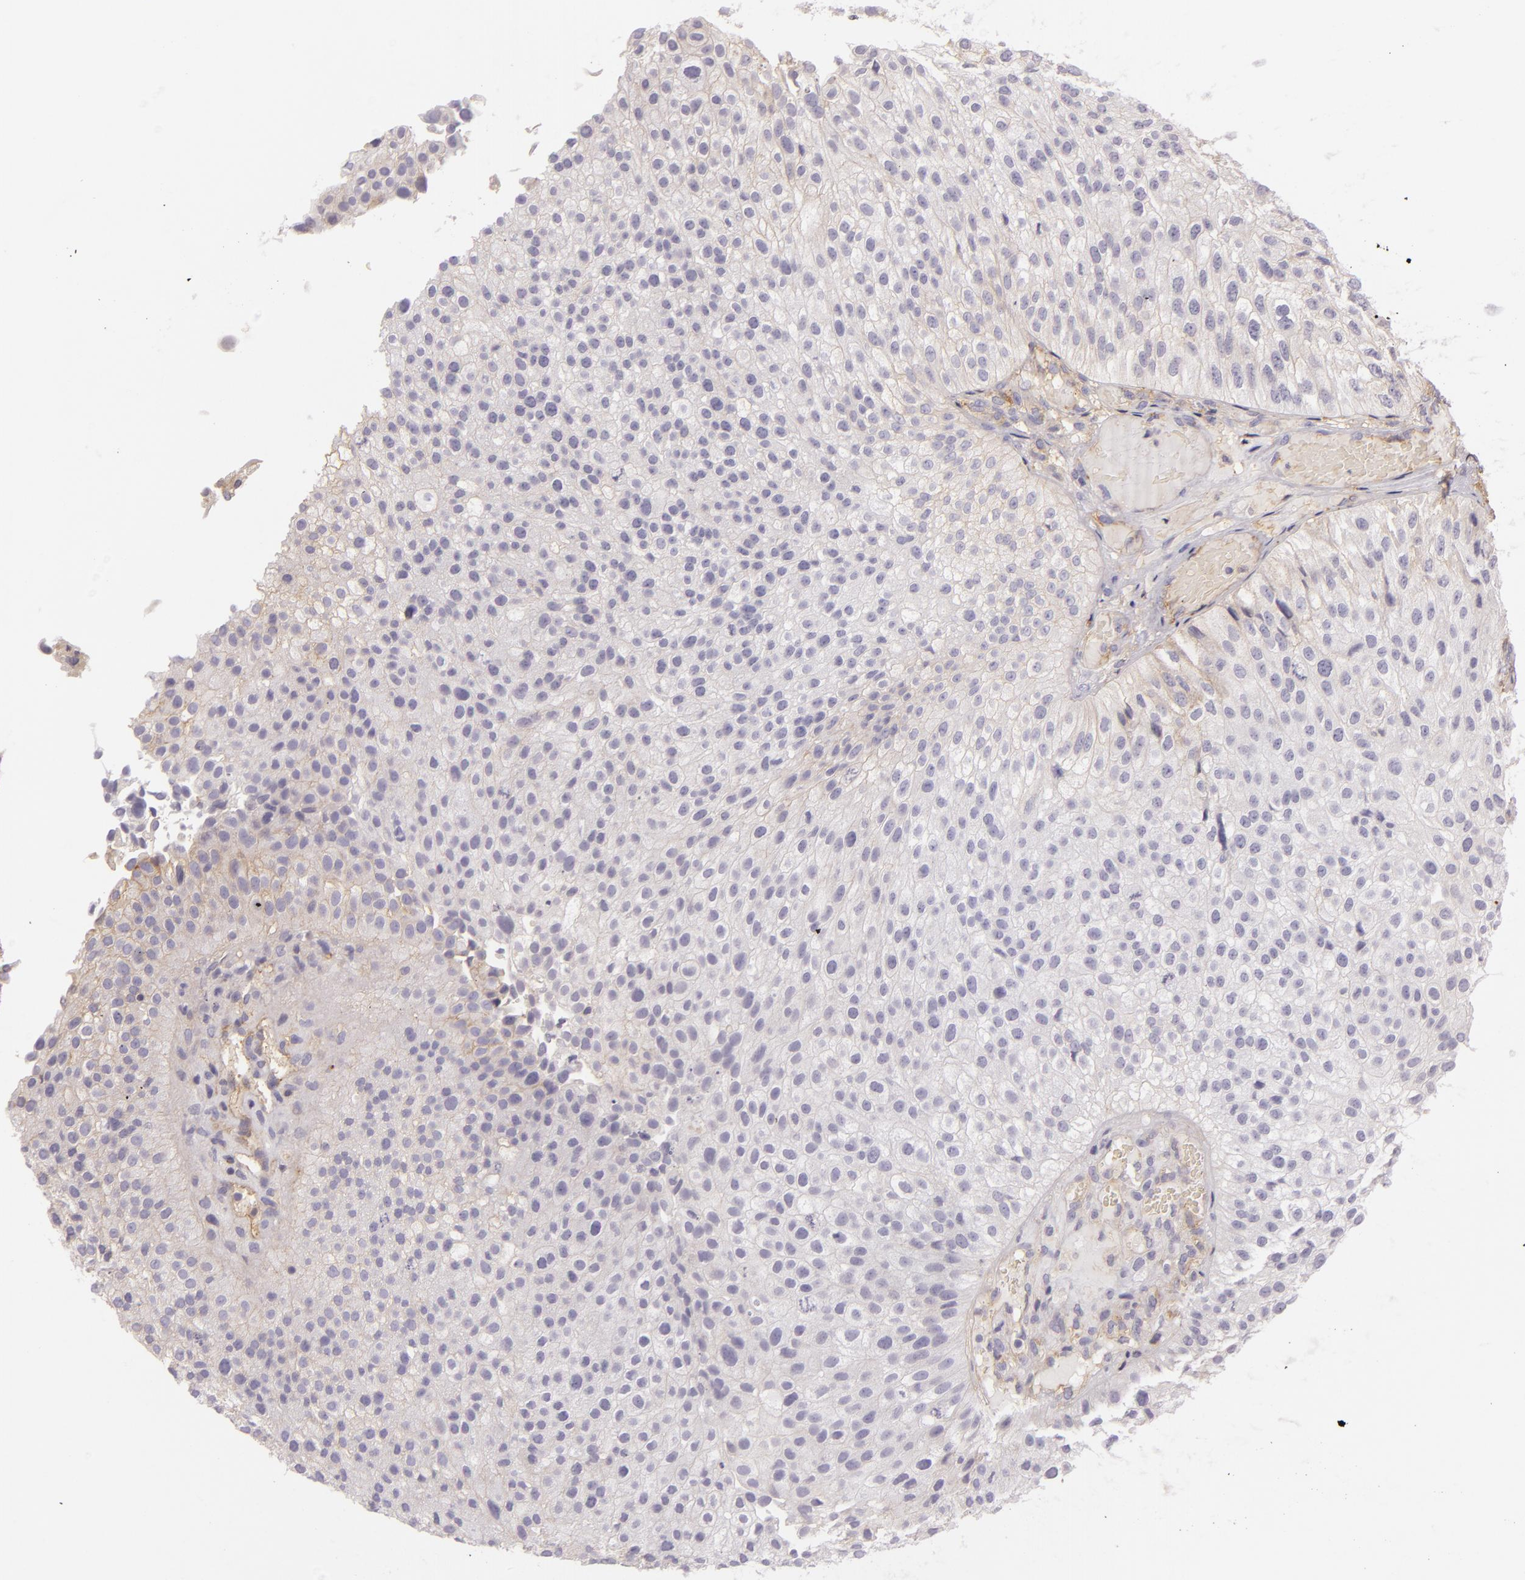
{"staining": {"intensity": "negative", "quantity": "none", "location": "none"}, "tissue": "urothelial cancer", "cell_type": "Tumor cells", "image_type": "cancer", "snomed": [{"axis": "morphology", "description": "Urothelial carcinoma, Low grade"}, {"axis": "topography", "description": "Urinary bladder"}], "caption": "IHC of urothelial cancer shows no staining in tumor cells. The staining was performed using DAB (3,3'-diaminobenzidine) to visualize the protein expression in brown, while the nuclei were stained in blue with hematoxylin (Magnification: 20x).", "gene": "CD59", "patient": {"sex": "female", "age": 89}}